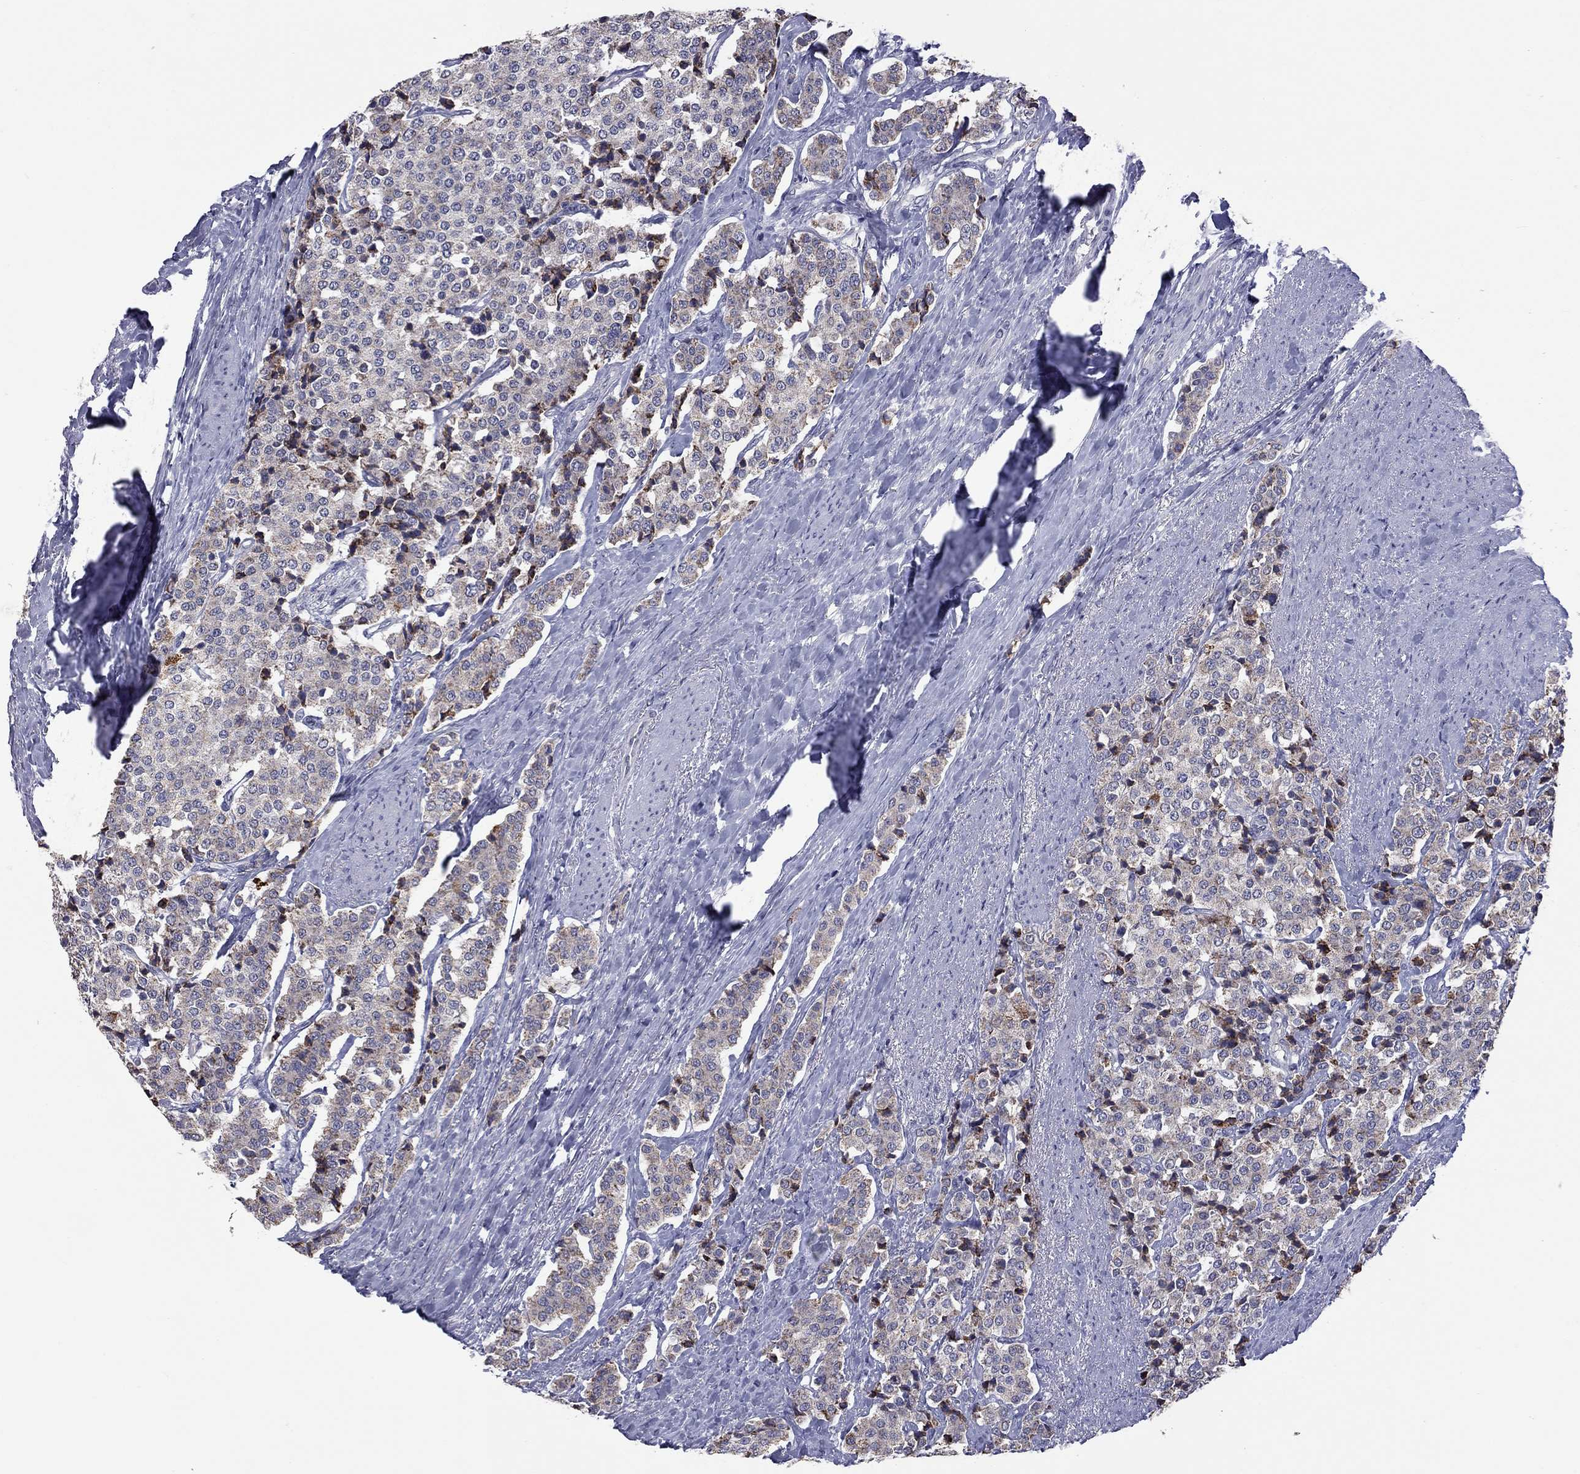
{"staining": {"intensity": "moderate", "quantity": "<25%", "location": "cytoplasmic/membranous"}, "tissue": "carcinoid", "cell_type": "Tumor cells", "image_type": "cancer", "snomed": [{"axis": "morphology", "description": "Carcinoid, malignant, NOS"}, {"axis": "topography", "description": "Small intestine"}], "caption": "Carcinoid stained with IHC reveals moderate cytoplasmic/membranous staining in about <25% of tumor cells.", "gene": "SHOC2", "patient": {"sex": "female", "age": 58}}